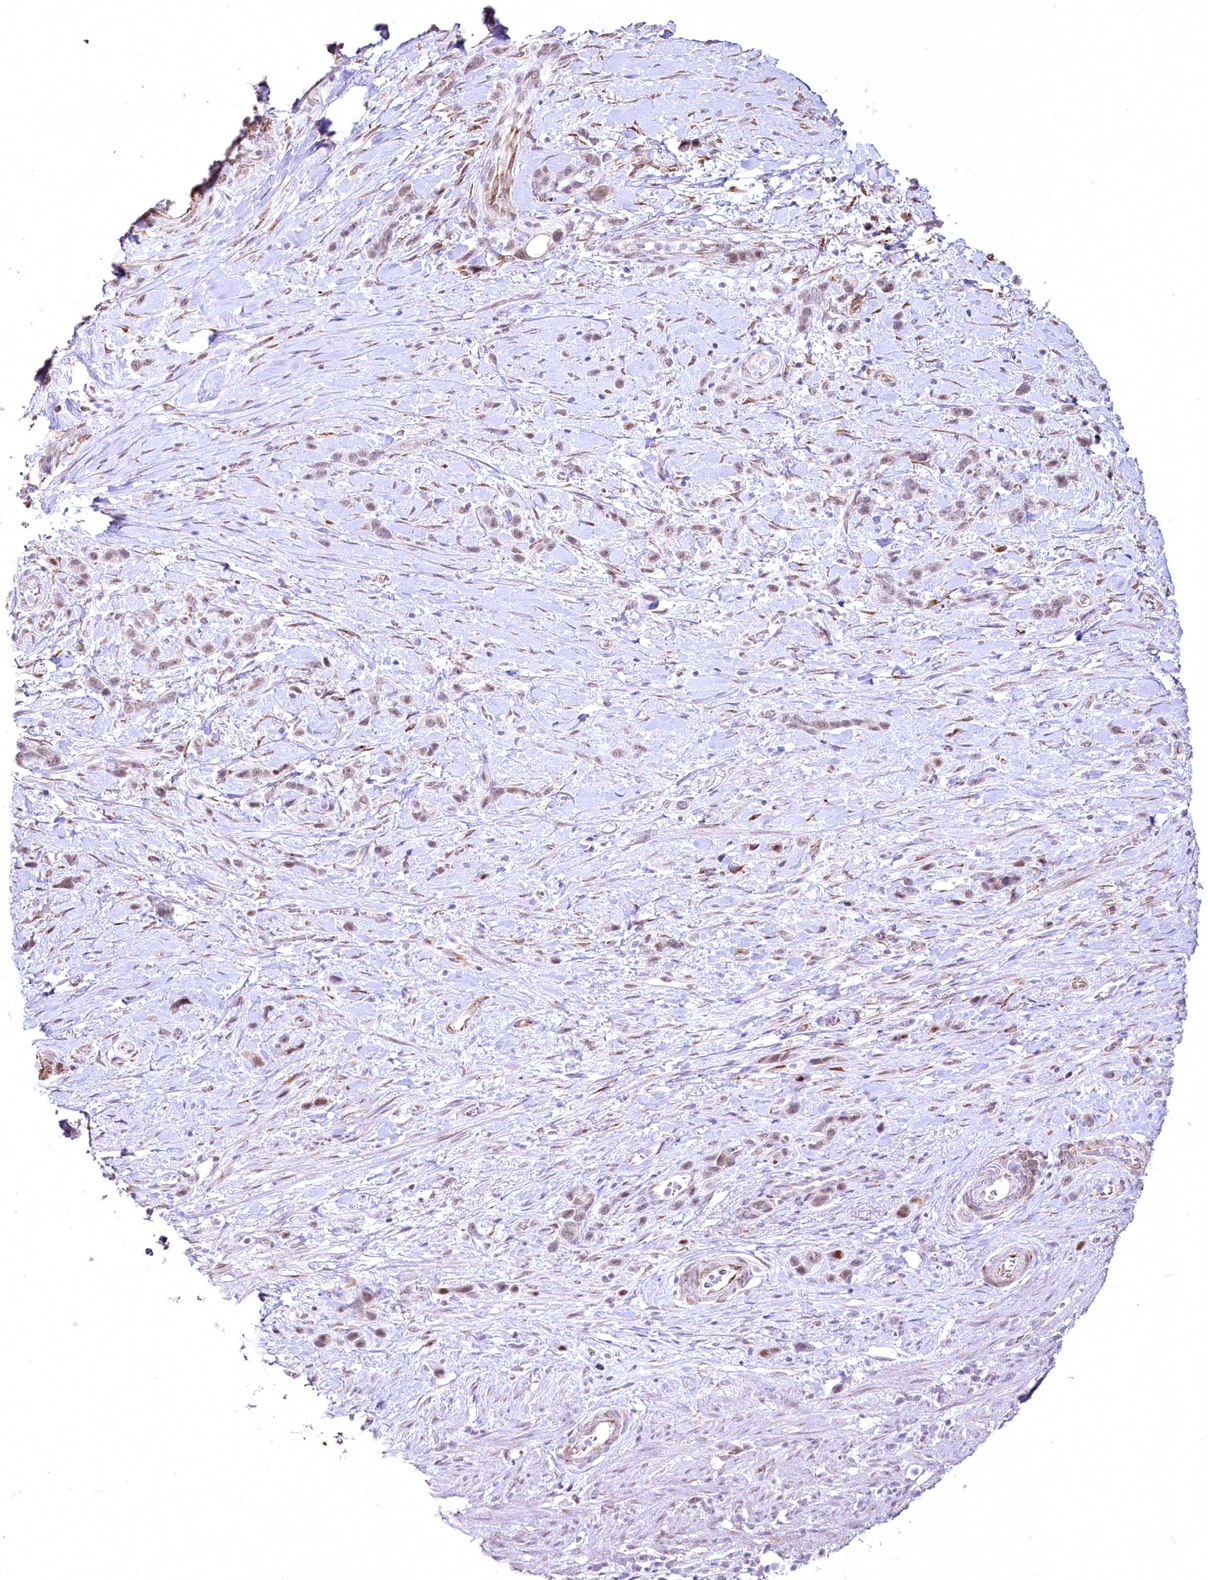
{"staining": {"intensity": "weak", "quantity": ">75%", "location": "nuclear"}, "tissue": "stomach cancer", "cell_type": "Tumor cells", "image_type": "cancer", "snomed": [{"axis": "morphology", "description": "Adenocarcinoma, NOS"}, {"axis": "morphology", "description": "Adenocarcinoma, High grade"}, {"axis": "topography", "description": "Stomach, upper"}, {"axis": "topography", "description": "Stomach, lower"}], "caption": "A high-resolution image shows IHC staining of stomach cancer, which displays weak nuclear positivity in approximately >75% of tumor cells.", "gene": "YBX3", "patient": {"sex": "female", "age": 65}}